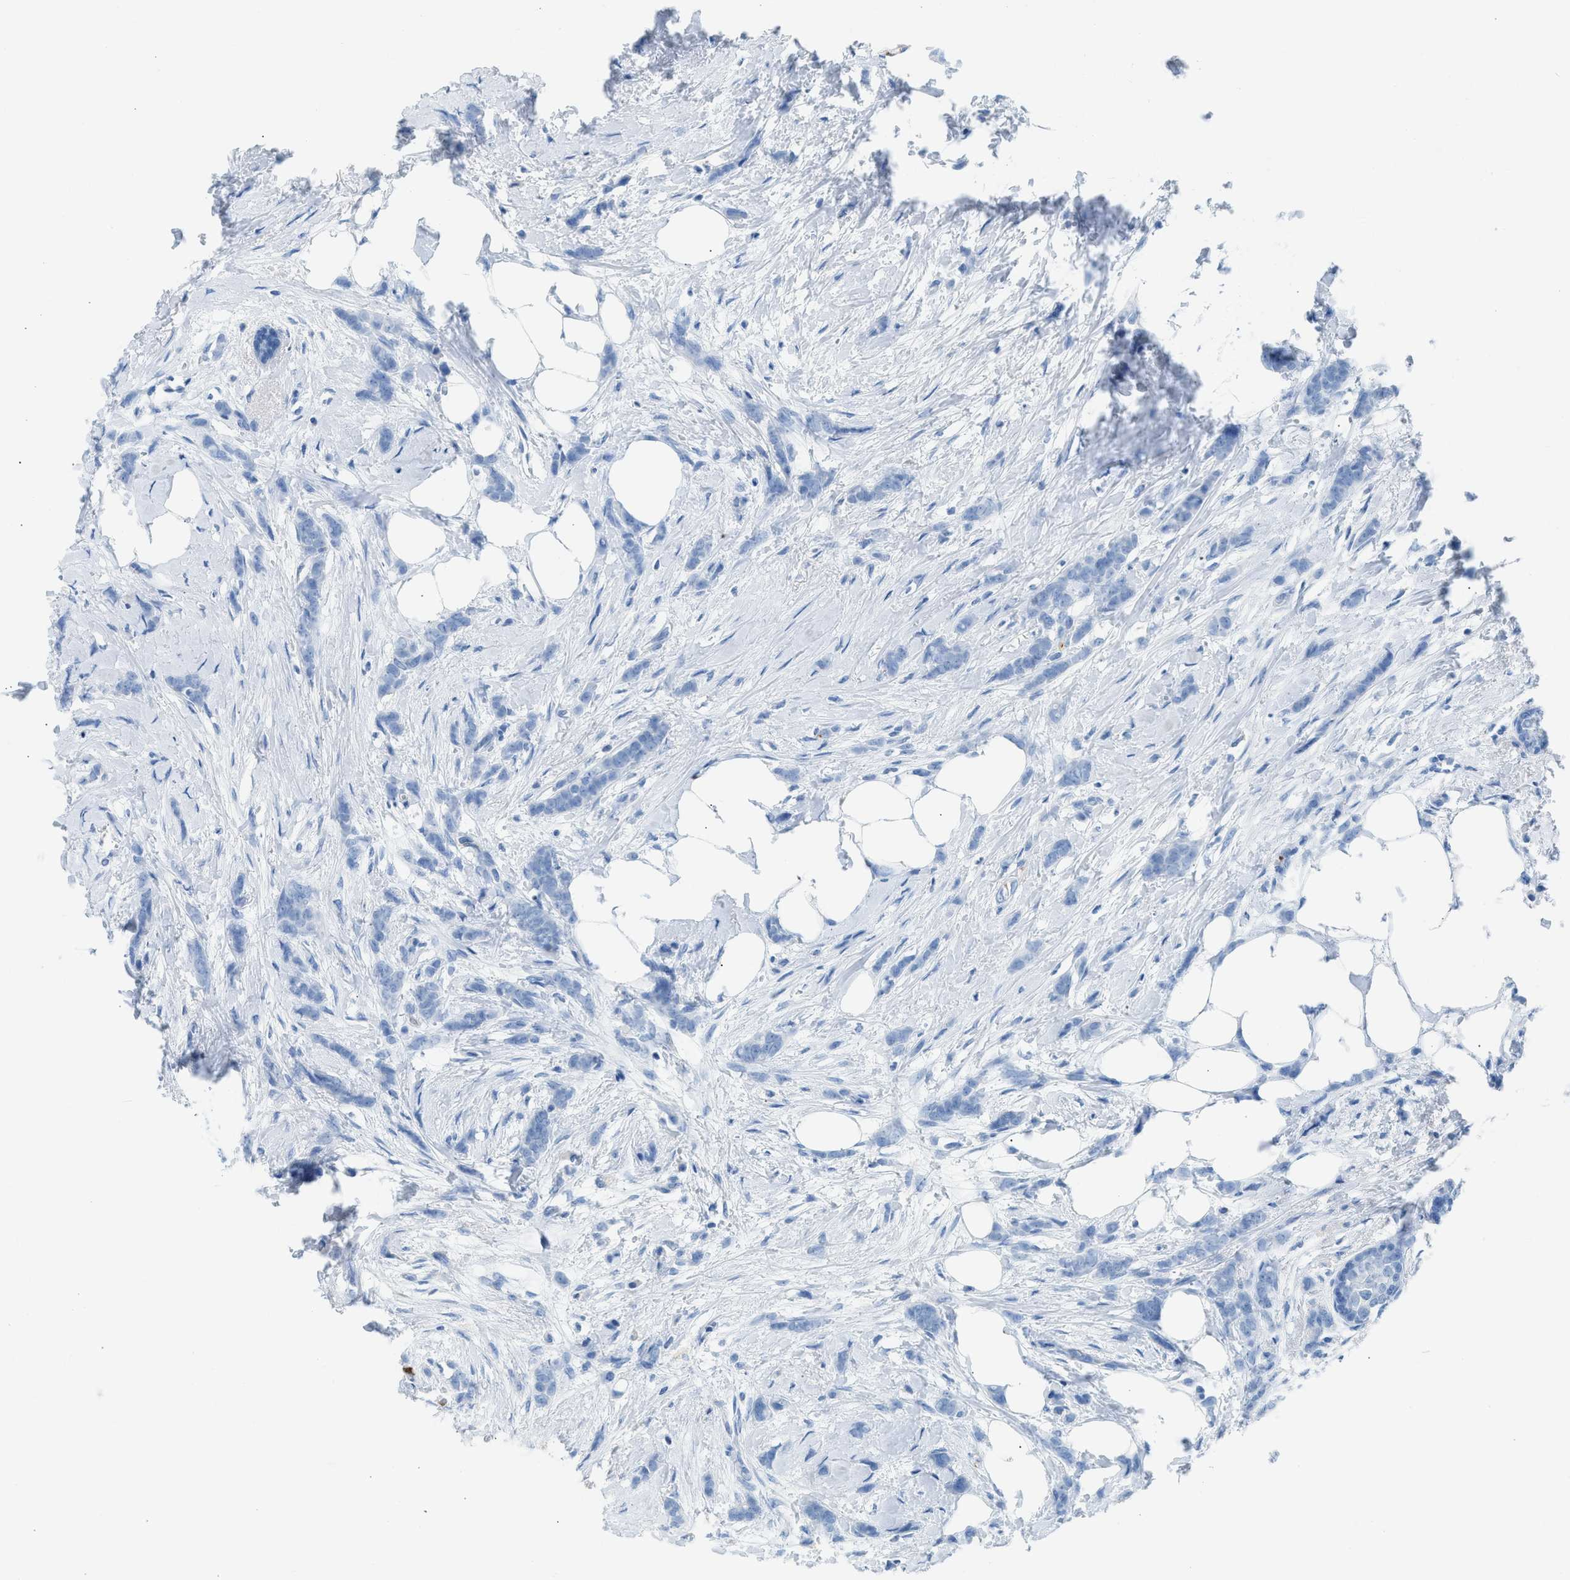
{"staining": {"intensity": "negative", "quantity": "none", "location": "none"}, "tissue": "breast cancer", "cell_type": "Tumor cells", "image_type": "cancer", "snomed": [{"axis": "morphology", "description": "Lobular carcinoma, in situ"}, {"axis": "morphology", "description": "Lobular carcinoma"}, {"axis": "topography", "description": "Breast"}], "caption": "This is an immunohistochemistry (IHC) image of human breast cancer (lobular carcinoma in situ). There is no expression in tumor cells.", "gene": "FAIM2", "patient": {"sex": "female", "age": 41}}